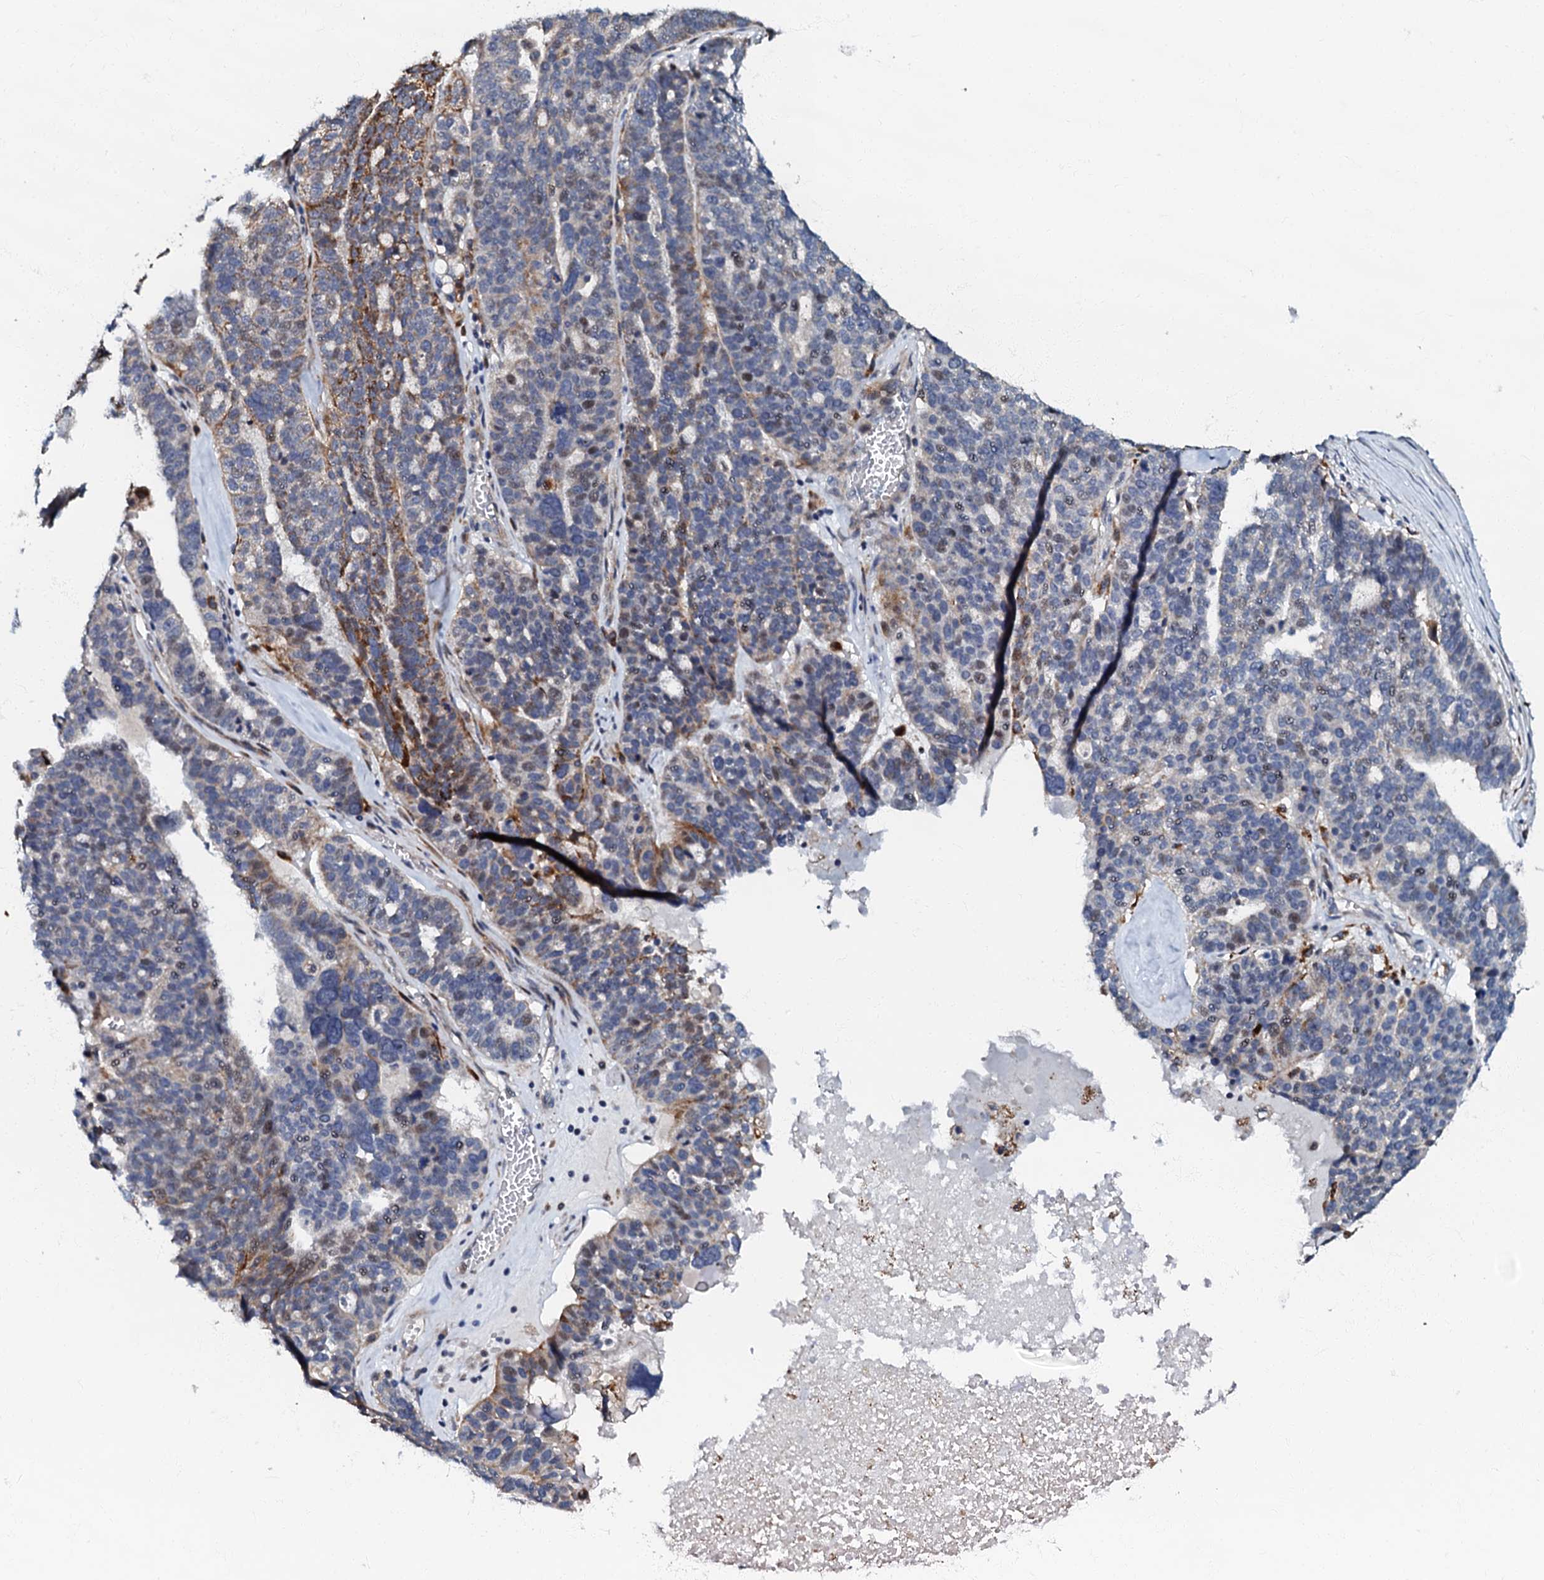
{"staining": {"intensity": "moderate", "quantity": "<25%", "location": "cytoplasmic/membranous"}, "tissue": "ovarian cancer", "cell_type": "Tumor cells", "image_type": "cancer", "snomed": [{"axis": "morphology", "description": "Cystadenocarcinoma, serous, NOS"}, {"axis": "topography", "description": "Ovary"}], "caption": "Moderate cytoplasmic/membranous protein staining is seen in approximately <25% of tumor cells in ovarian cancer.", "gene": "OLAH", "patient": {"sex": "female", "age": 59}}